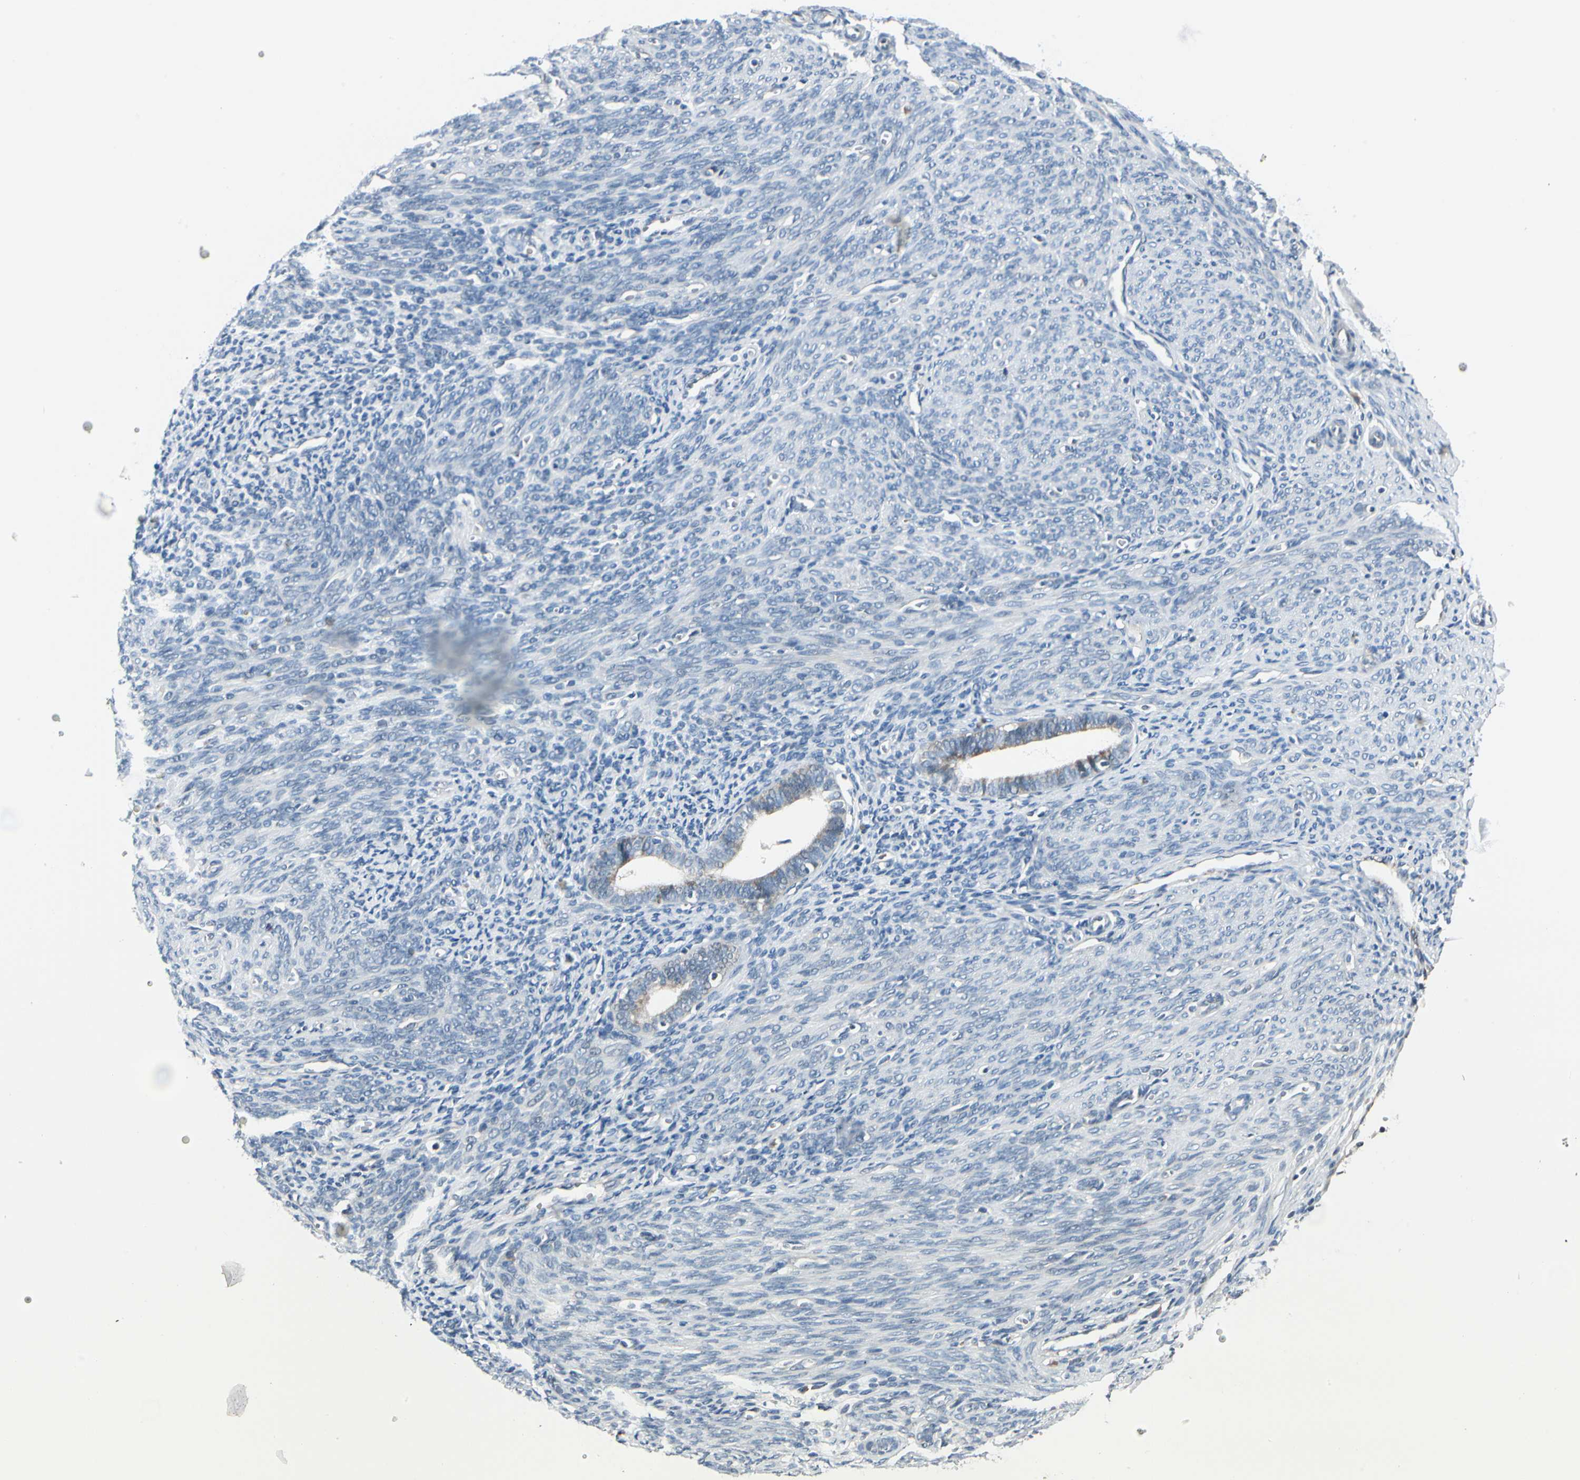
{"staining": {"intensity": "negative", "quantity": "none", "location": "none"}, "tissue": "endometrium", "cell_type": "Cells in endometrial stroma", "image_type": "normal", "snomed": [{"axis": "morphology", "description": "Normal tissue, NOS"}, {"axis": "topography", "description": "Uterus"}], "caption": "Human endometrium stained for a protein using IHC reveals no expression in cells in endometrial stroma.", "gene": "BNIP1", "patient": {"sex": "female", "age": 83}}